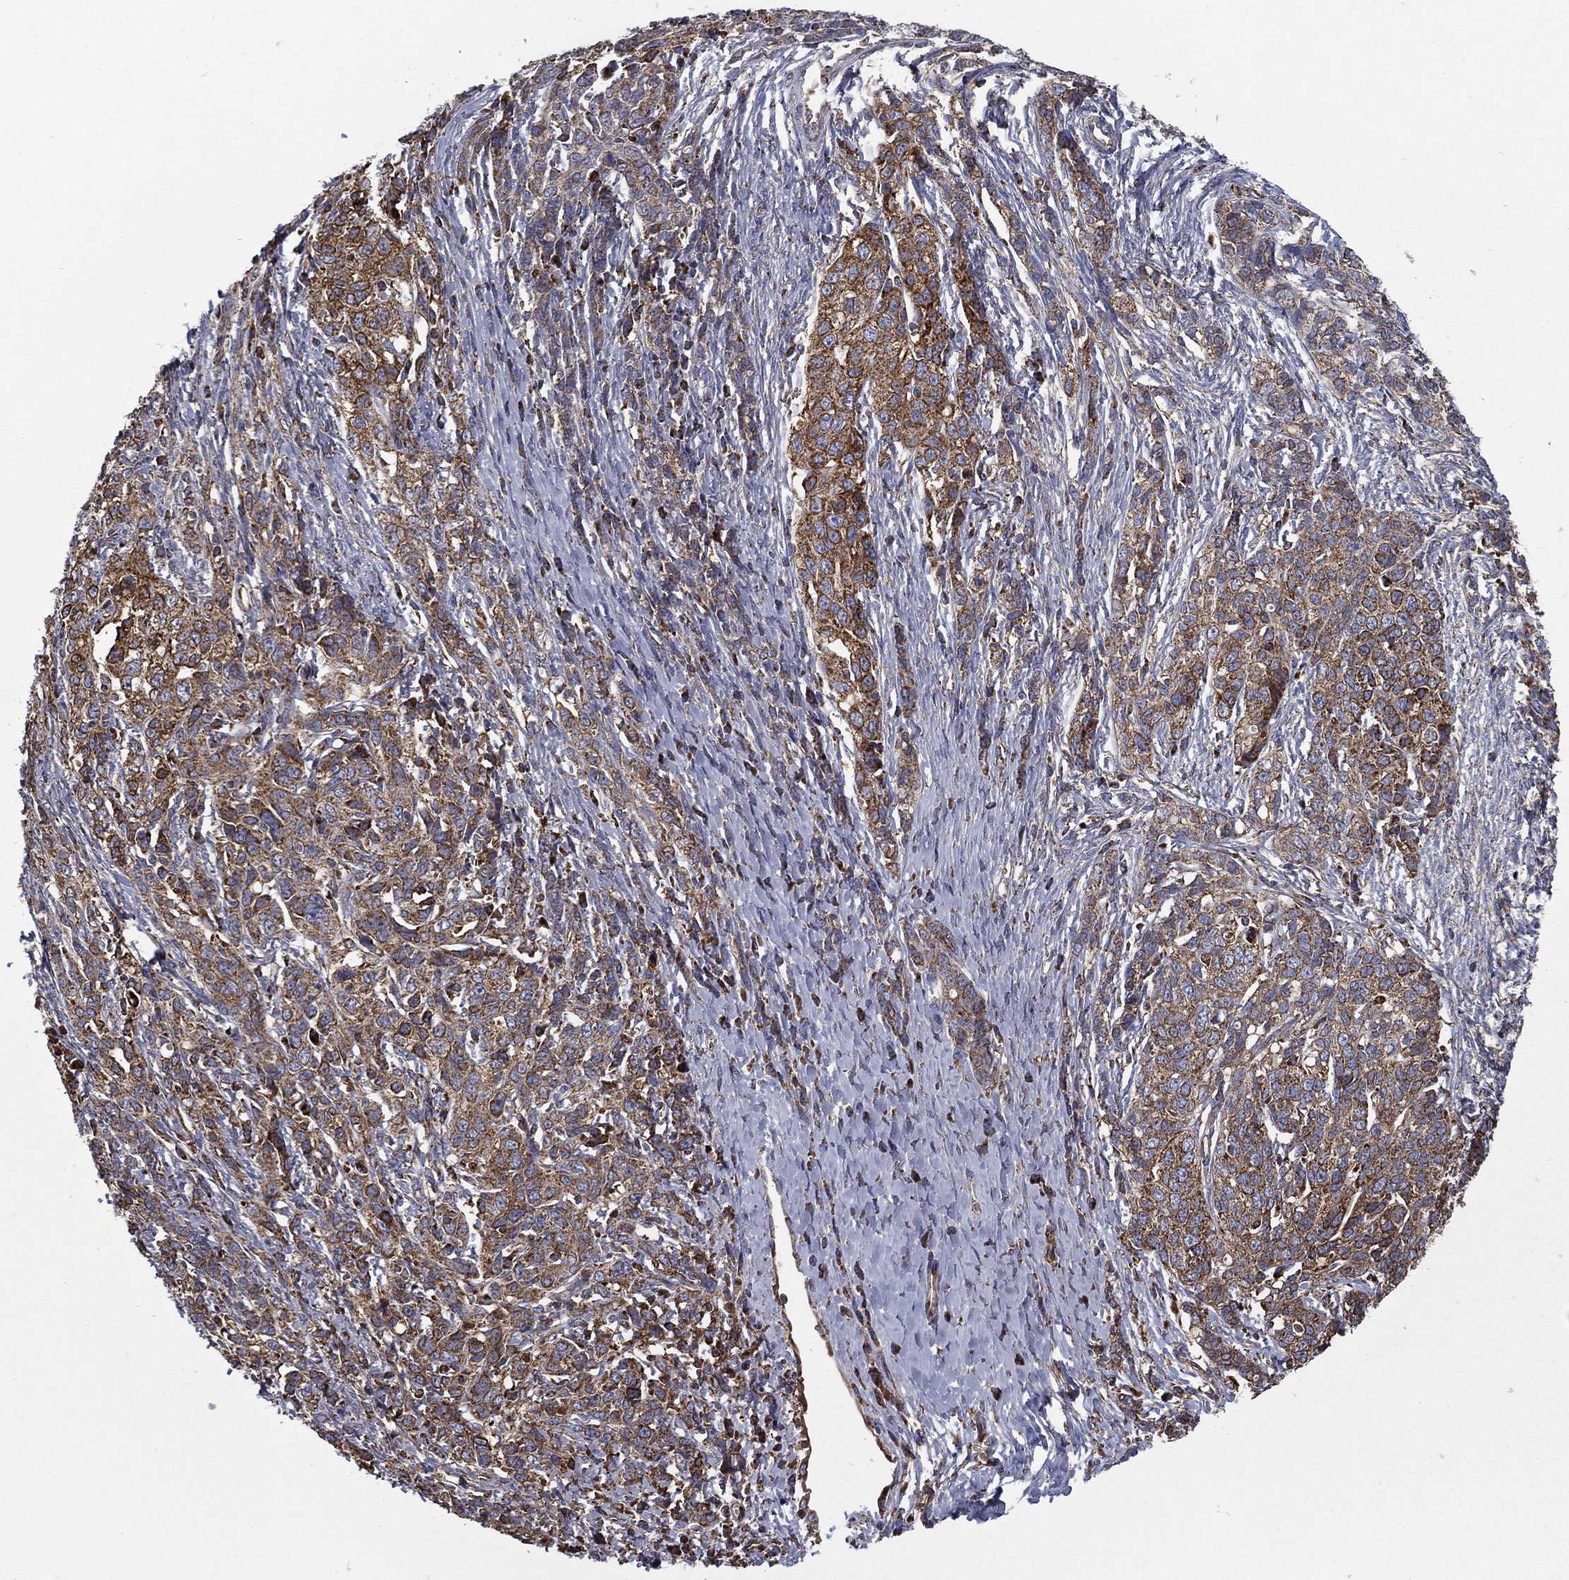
{"staining": {"intensity": "moderate", "quantity": ">75%", "location": "cytoplasmic/membranous"}, "tissue": "ovarian cancer", "cell_type": "Tumor cells", "image_type": "cancer", "snomed": [{"axis": "morphology", "description": "Cystadenocarcinoma, serous, NOS"}, {"axis": "topography", "description": "Ovary"}], "caption": "Ovarian serous cystadenocarcinoma tissue reveals moderate cytoplasmic/membranous staining in approximately >75% of tumor cells, visualized by immunohistochemistry.", "gene": "MT-CYB", "patient": {"sex": "female", "age": 71}}